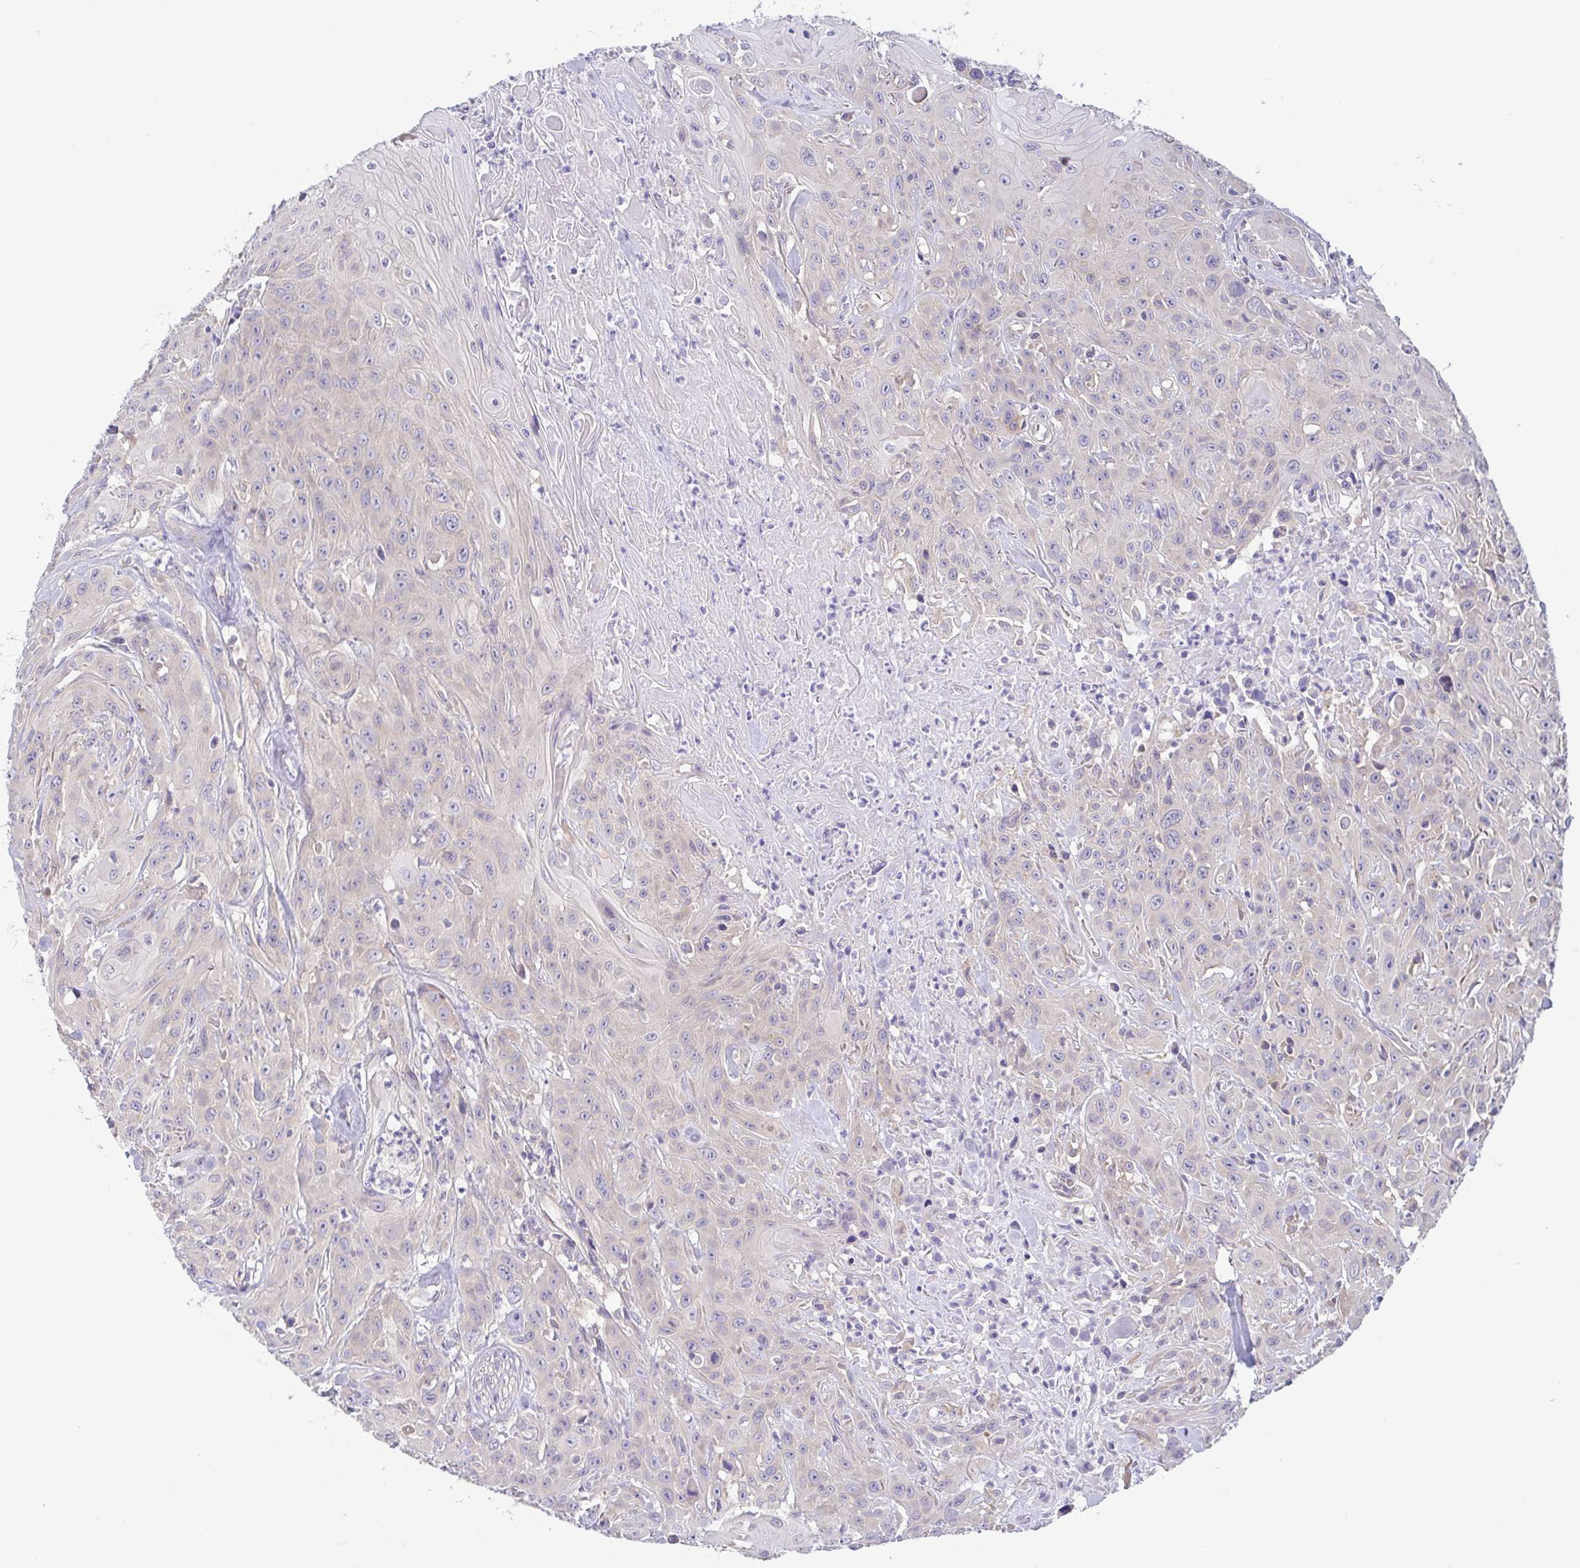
{"staining": {"intensity": "weak", "quantity": "<25%", "location": "cytoplasmic/membranous"}, "tissue": "head and neck cancer", "cell_type": "Tumor cells", "image_type": "cancer", "snomed": [{"axis": "morphology", "description": "Squamous cell carcinoma, NOS"}, {"axis": "topography", "description": "Skin"}, {"axis": "topography", "description": "Head-Neck"}], "caption": "Protein analysis of squamous cell carcinoma (head and neck) reveals no significant expression in tumor cells.", "gene": "LMF2", "patient": {"sex": "male", "age": 80}}